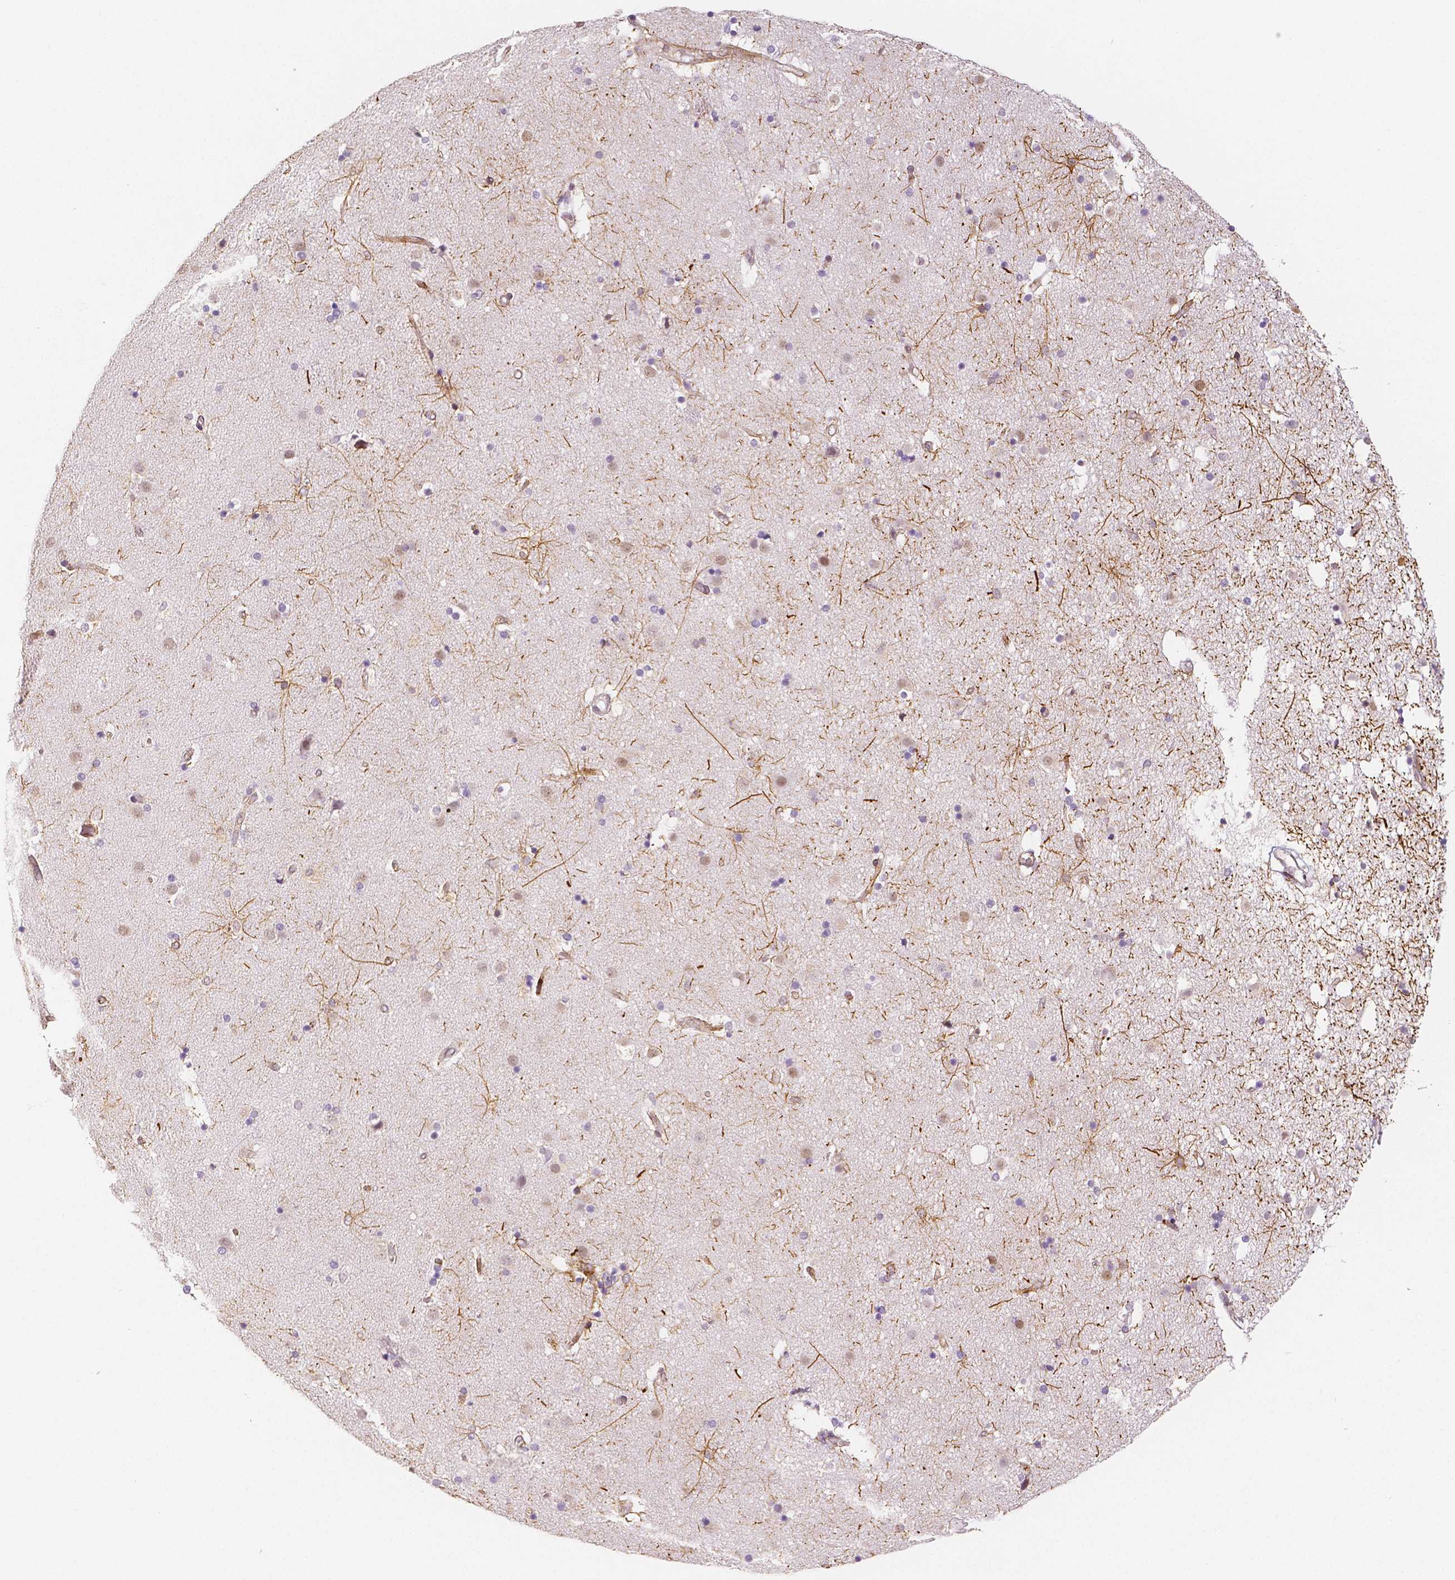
{"staining": {"intensity": "negative", "quantity": "none", "location": "none"}, "tissue": "caudate", "cell_type": "Glial cells", "image_type": "normal", "snomed": [{"axis": "morphology", "description": "Normal tissue, NOS"}, {"axis": "topography", "description": "Lateral ventricle wall"}], "caption": "The IHC histopathology image has no significant staining in glial cells of caudate.", "gene": "KDM5B", "patient": {"sex": "female", "age": 71}}